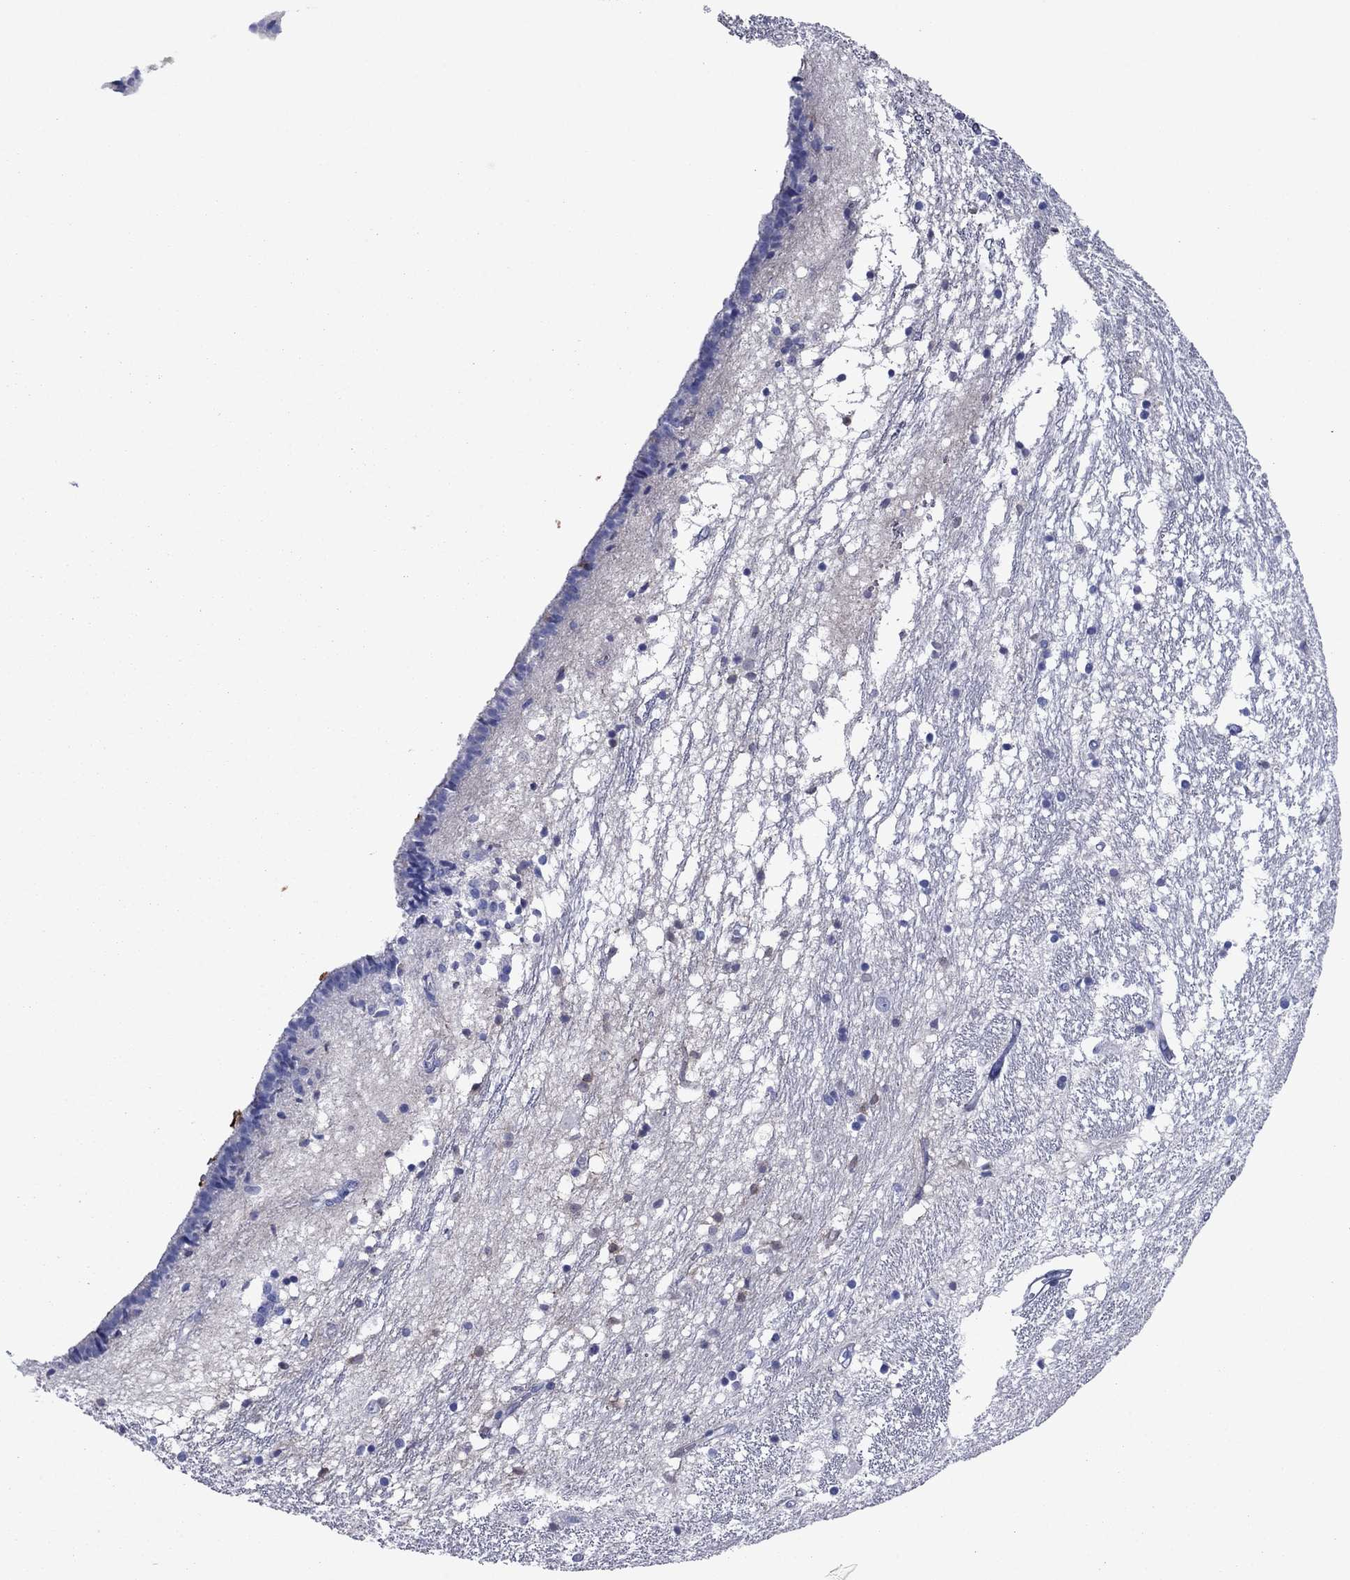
{"staining": {"intensity": "strong", "quantity": "<25%", "location": "nuclear"}, "tissue": "caudate", "cell_type": "Glial cells", "image_type": "normal", "snomed": [{"axis": "morphology", "description": "Normal tissue, NOS"}, {"axis": "topography", "description": "Lateral ventricle wall"}], "caption": "IHC histopathology image of normal caudate: caudate stained using immunohistochemistry exhibits medium levels of strong protein expression localized specifically in the nuclear of glial cells, appearing as a nuclear brown color.", "gene": "HPX", "patient": {"sex": "female", "age": 71}}